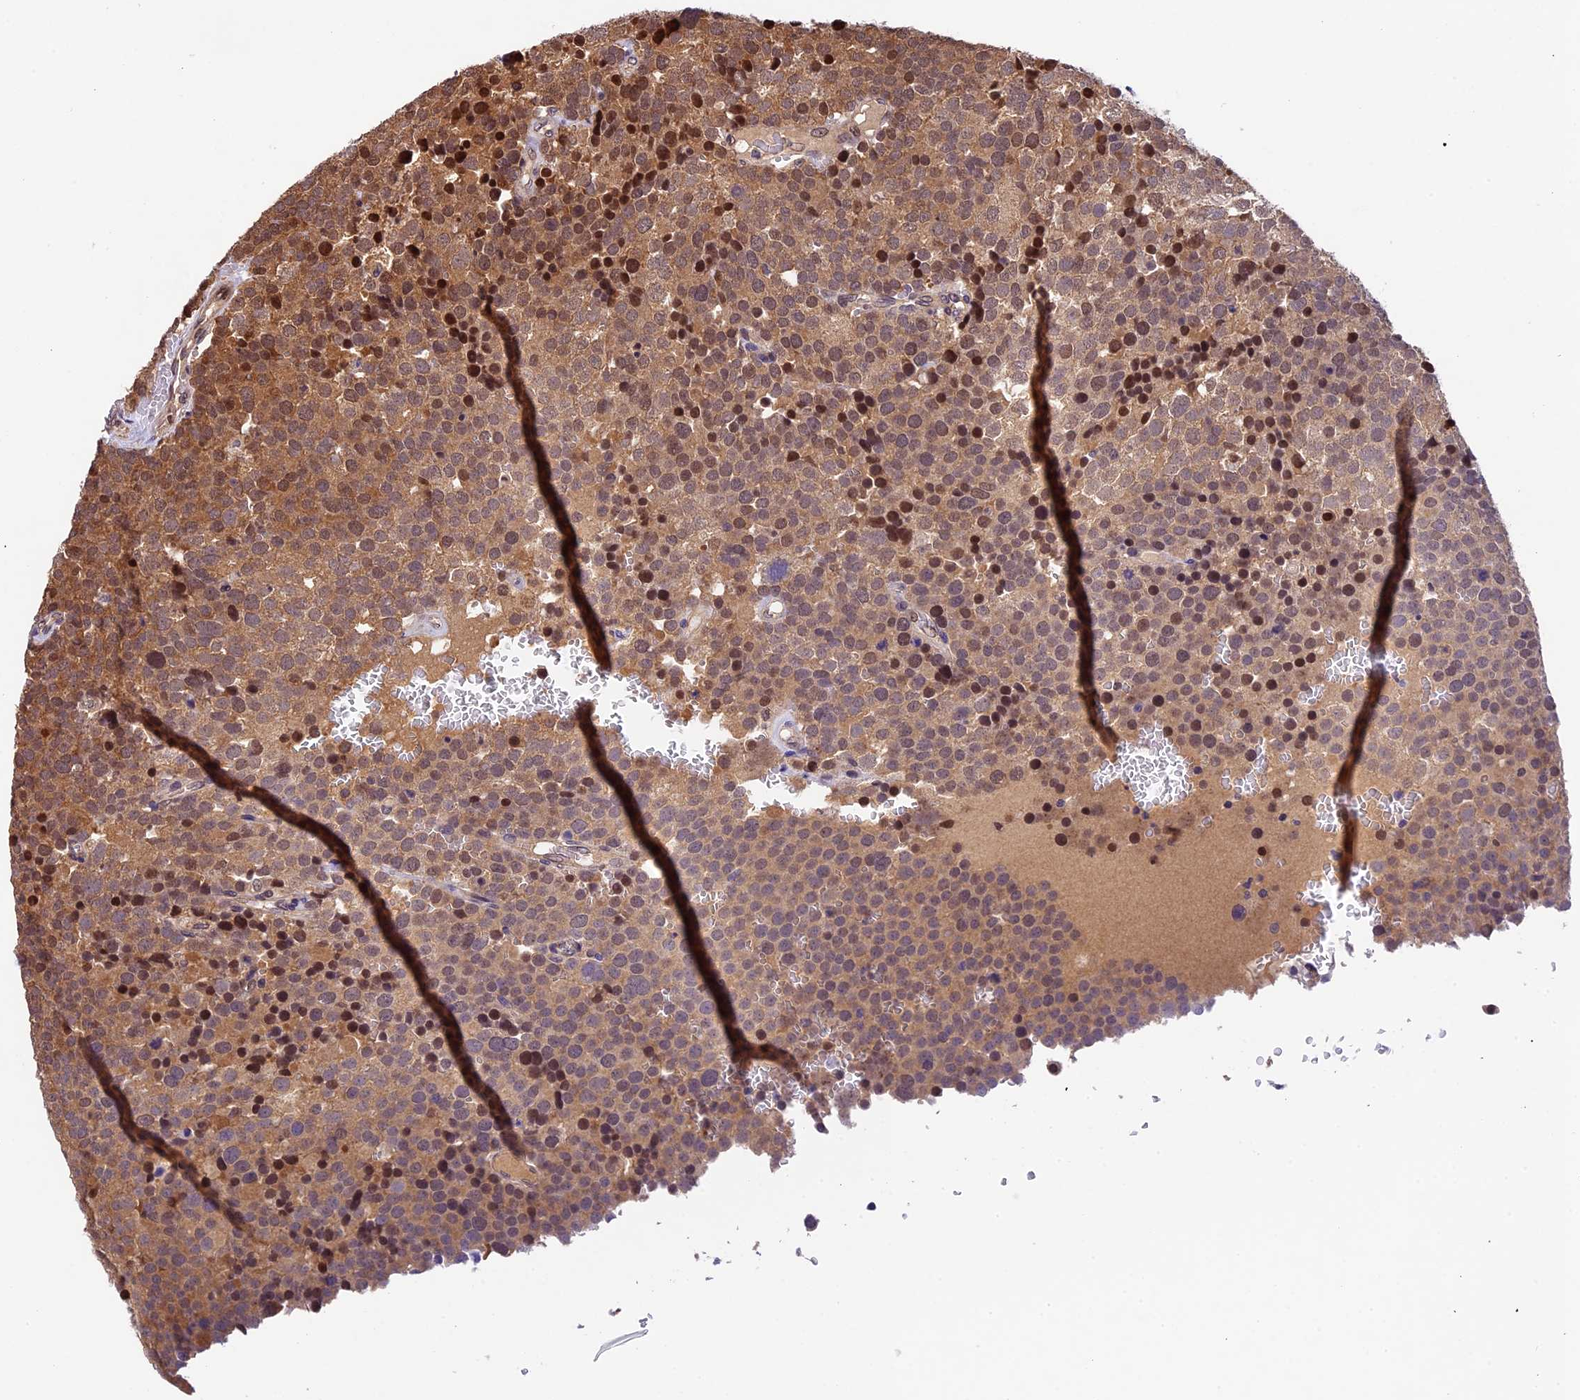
{"staining": {"intensity": "moderate", "quantity": "25%-75%", "location": "cytoplasmic/membranous,nuclear"}, "tissue": "testis cancer", "cell_type": "Tumor cells", "image_type": "cancer", "snomed": [{"axis": "morphology", "description": "Seminoma, NOS"}, {"axis": "topography", "description": "Testis"}], "caption": "Immunohistochemical staining of testis cancer (seminoma) displays medium levels of moderate cytoplasmic/membranous and nuclear protein staining in about 25%-75% of tumor cells. The staining was performed using DAB to visualize the protein expression in brown, while the nuclei were stained in blue with hematoxylin (Magnification: 20x).", "gene": "CCSER1", "patient": {"sex": "male", "age": 71}}